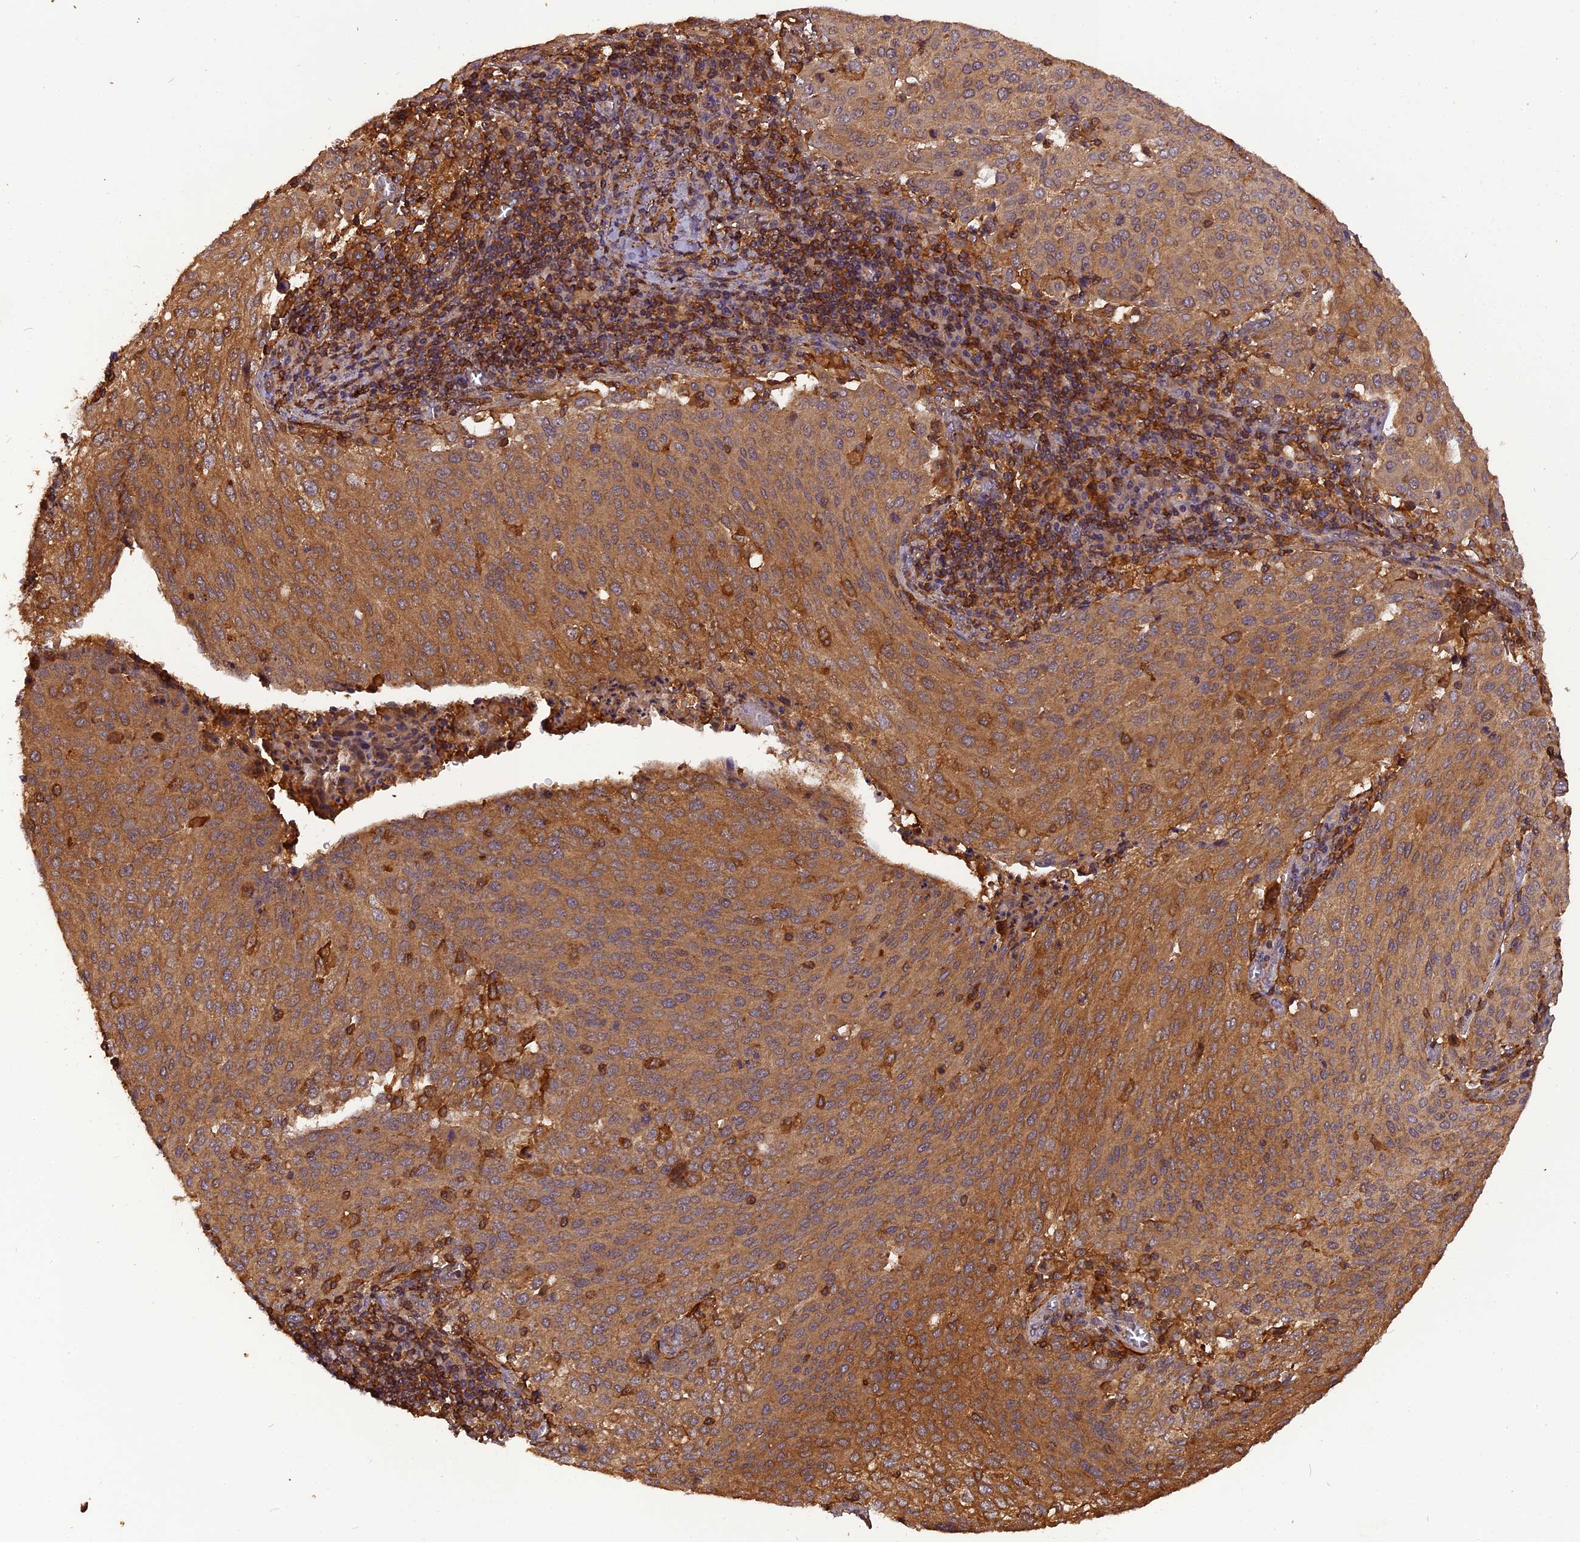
{"staining": {"intensity": "moderate", "quantity": ">75%", "location": "cytoplasmic/membranous"}, "tissue": "cervical cancer", "cell_type": "Tumor cells", "image_type": "cancer", "snomed": [{"axis": "morphology", "description": "Squamous cell carcinoma, NOS"}, {"axis": "topography", "description": "Cervix"}], "caption": "Immunohistochemical staining of cervical cancer (squamous cell carcinoma) reveals medium levels of moderate cytoplasmic/membranous protein positivity in about >75% of tumor cells.", "gene": "STOML1", "patient": {"sex": "female", "age": 46}}